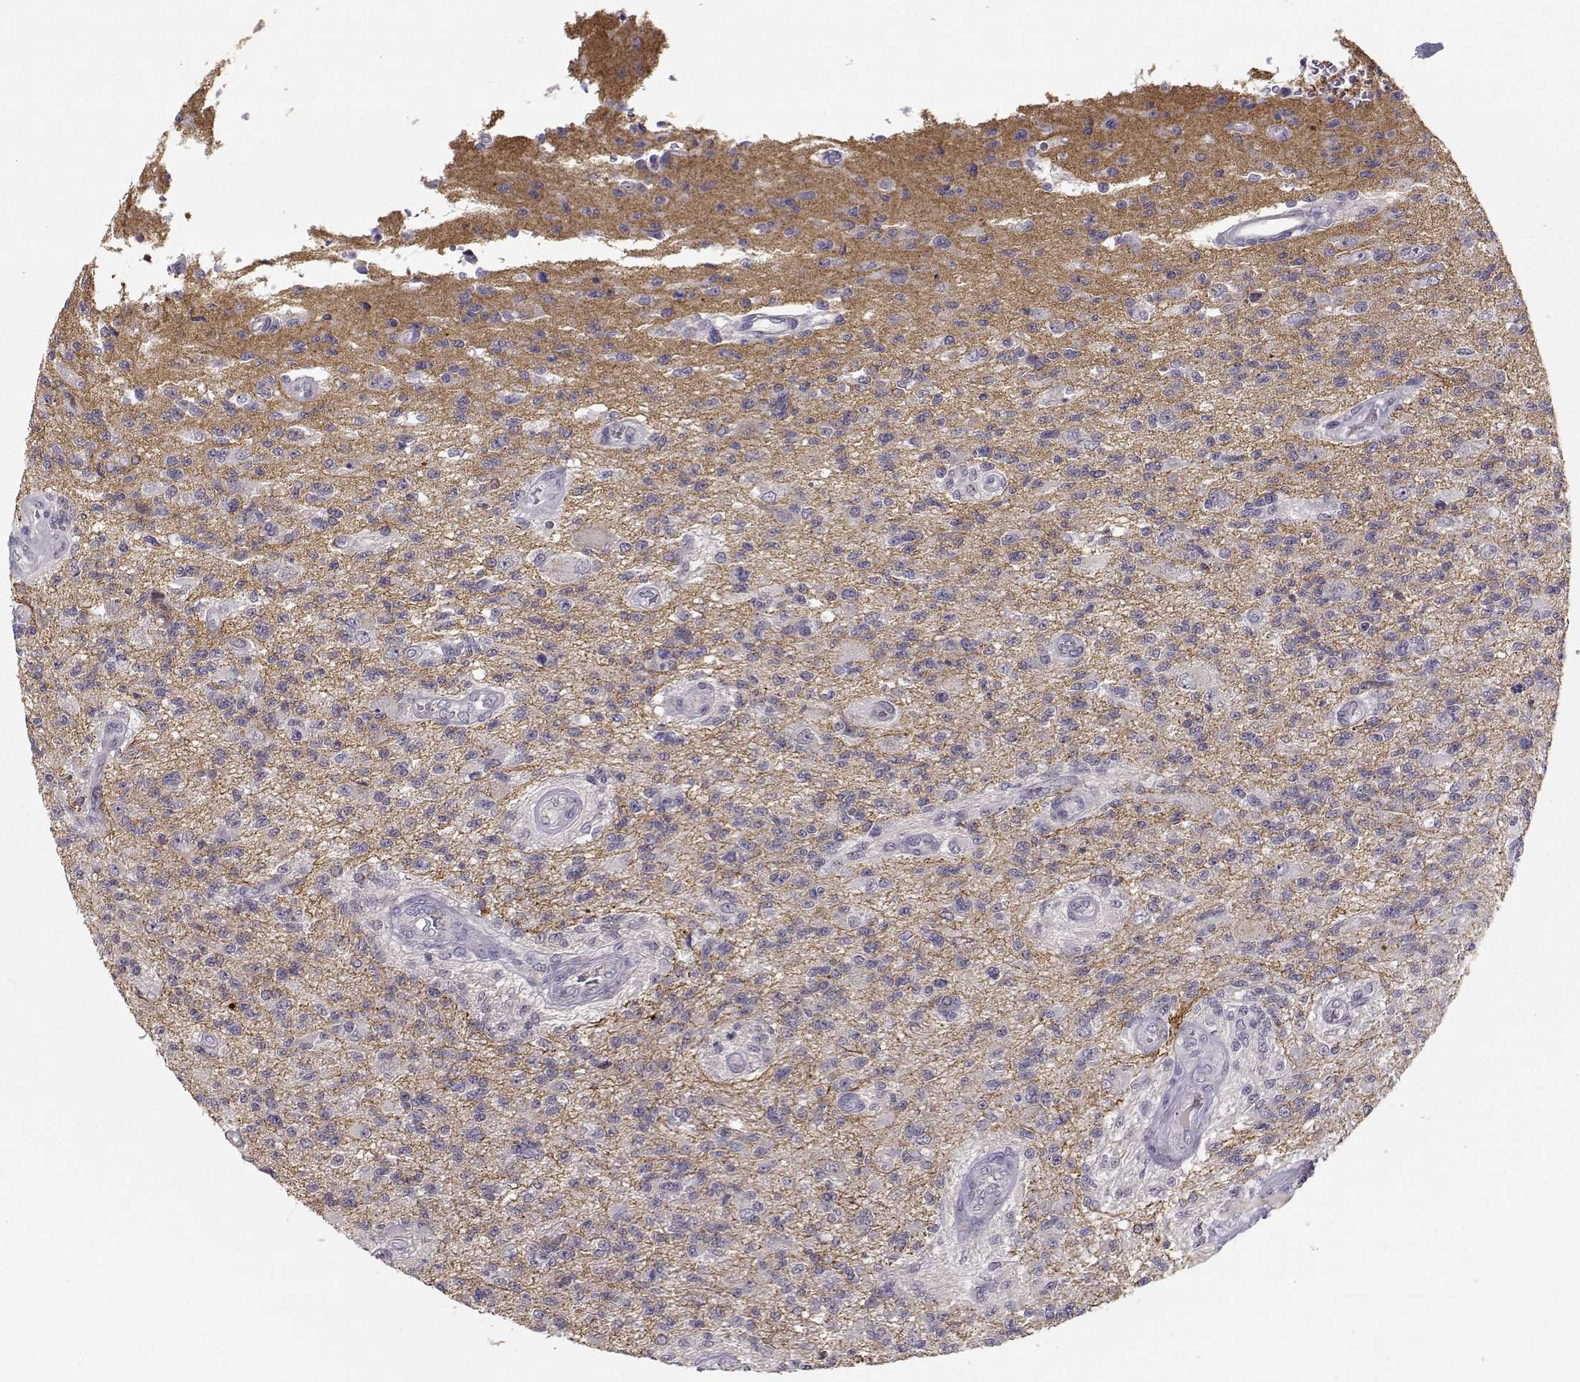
{"staining": {"intensity": "negative", "quantity": "none", "location": "none"}, "tissue": "glioma", "cell_type": "Tumor cells", "image_type": "cancer", "snomed": [{"axis": "morphology", "description": "Glioma, malignant, High grade"}, {"axis": "topography", "description": "Brain"}], "caption": "Malignant glioma (high-grade) stained for a protein using IHC reveals no positivity tumor cells.", "gene": "TMEM145", "patient": {"sex": "male", "age": 56}}